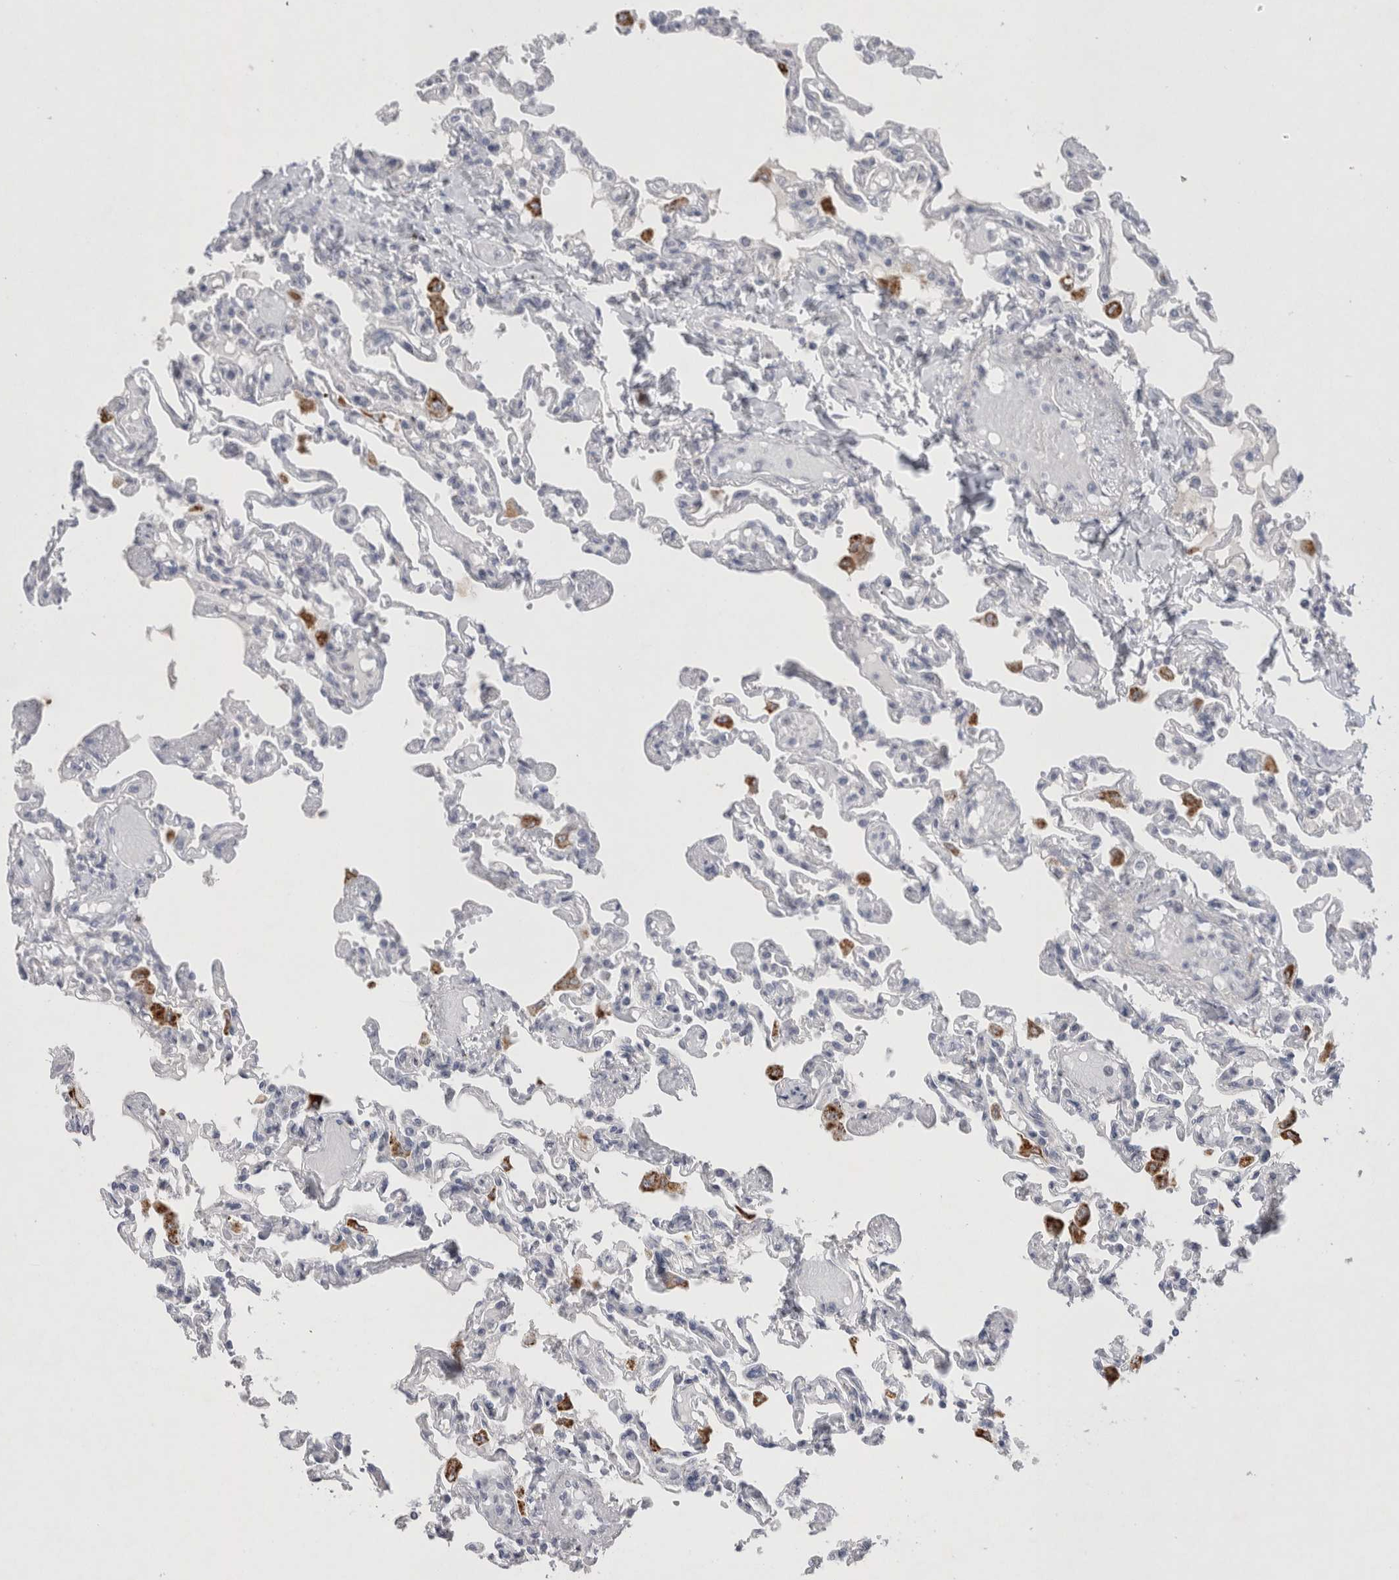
{"staining": {"intensity": "negative", "quantity": "none", "location": "none"}, "tissue": "lung", "cell_type": "Alveolar cells", "image_type": "normal", "snomed": [{"axis": "morphology", "description": "Normal tissue, NOS"}, {"axis": "topography", "description": "Lung"}], "caption": "DAB immunohistochemical staining of normal human lung demonstrates no significant expression in alveolar cells. (IHC, brightfield microscopy, high magnification).", "gene": "GAA", "patient": {"sex": "male", "age": 21}}